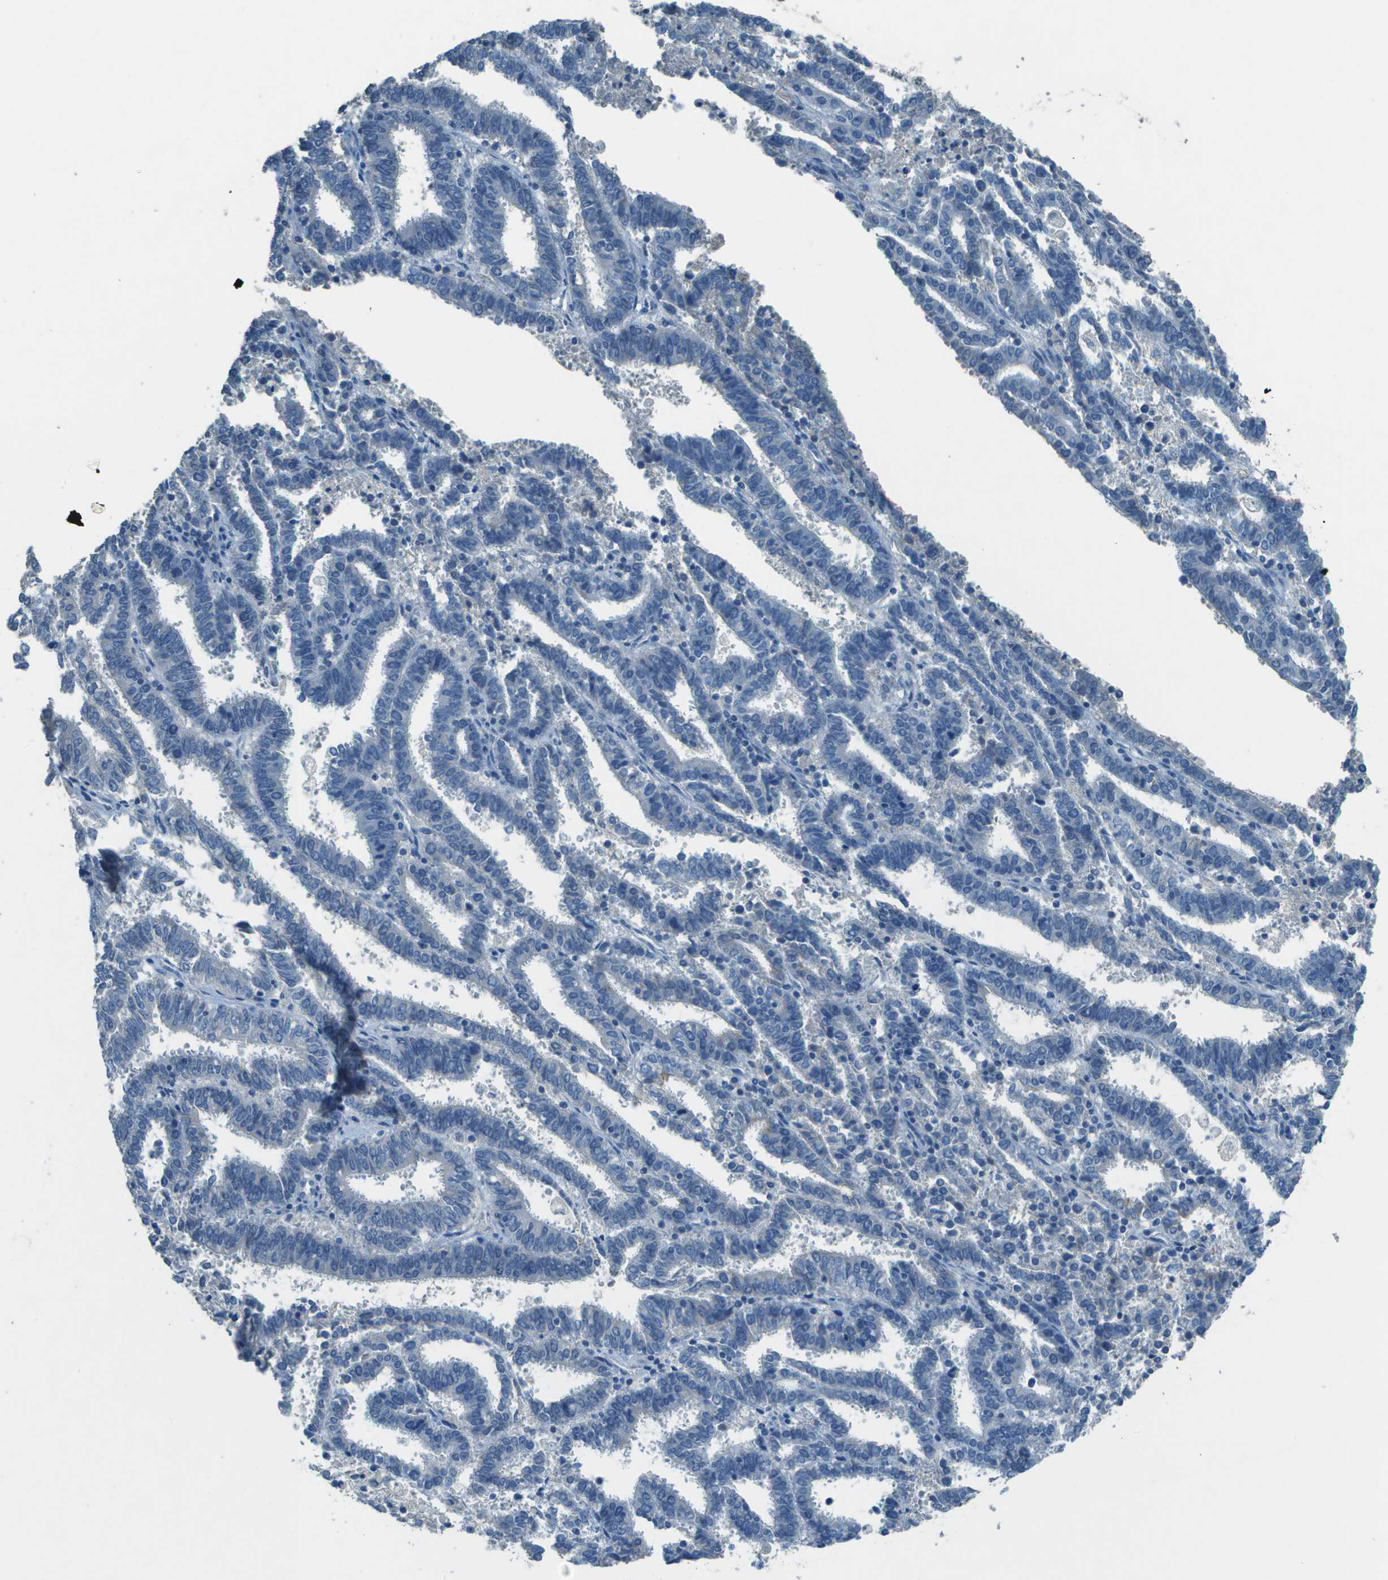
{"staining": {"intensity": "negative", "quantity": "none", "location": "none"}, "tissue": "endometrial cancer", "cell_type": "Tumor cells", "image_type": "cancer", "snomed": [{"axis": "morphology", "description": "Adenocarcinoma, NOS"}, {"axis": "topography", "description": "Uterus"}], "caption": "The IHC micrograph has no significant staining in tumor cells of endometrial cancer (adenocarcinoma) tissue.", "gene": "LGI2", "patient": {"sex": "female", "age": 83}}